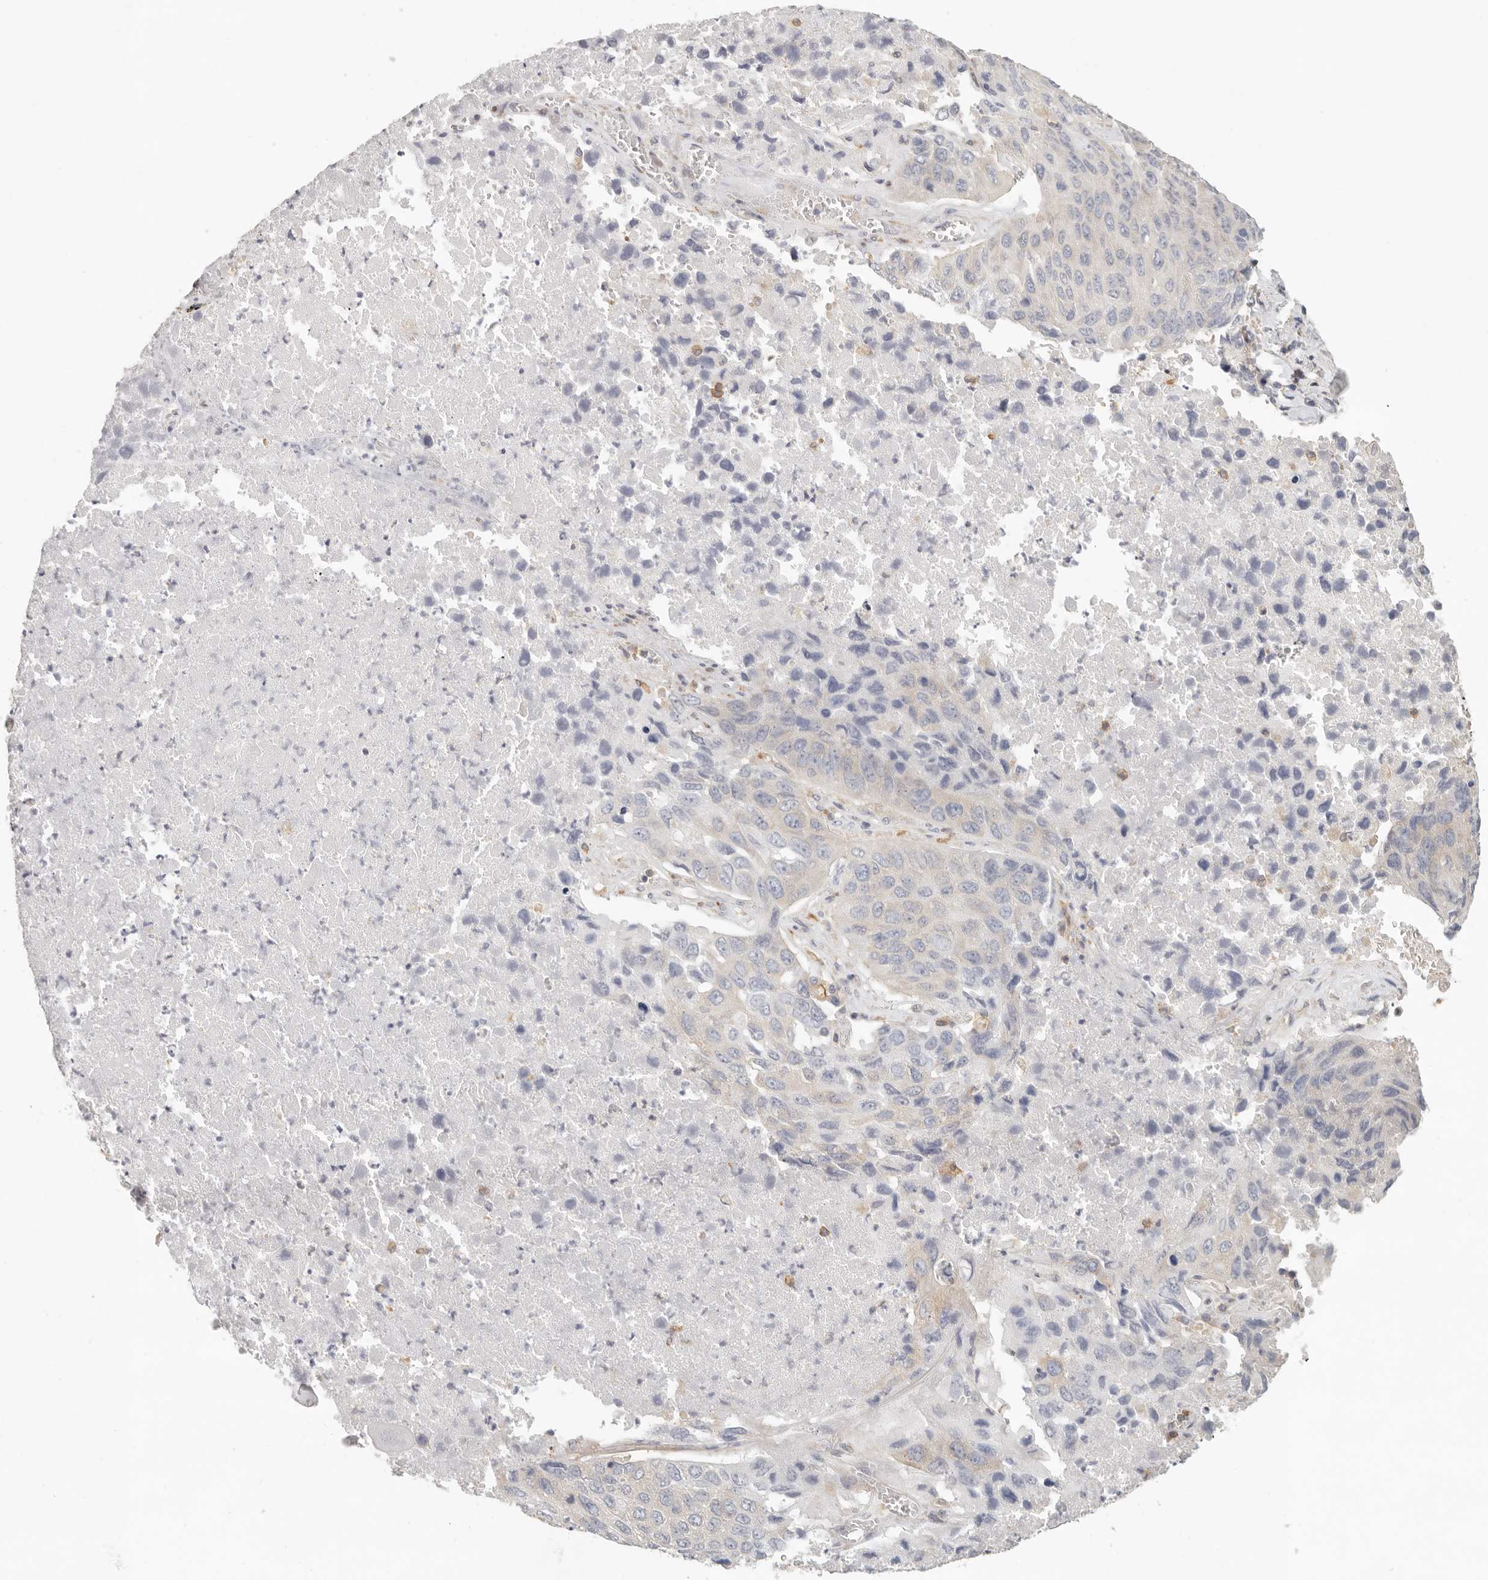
{"staining": {"intensity": "negative", "quantity": "none", "location": "none"}, "tissue": "lung cancer", "cell_type": "Tumor cells", "image_type": "cancer", "snomed": [{"axis": "morphology", "description": "Squamous cell carcinoma, NOS"}, {"axis": "topography", "description": "Lung"}], "caption": "Immunohistochemical staining of lung cancer displays no significant expression in tumor cells.", "gene": "ANXA9", "patient": {"sex": "male", "age": 61}}